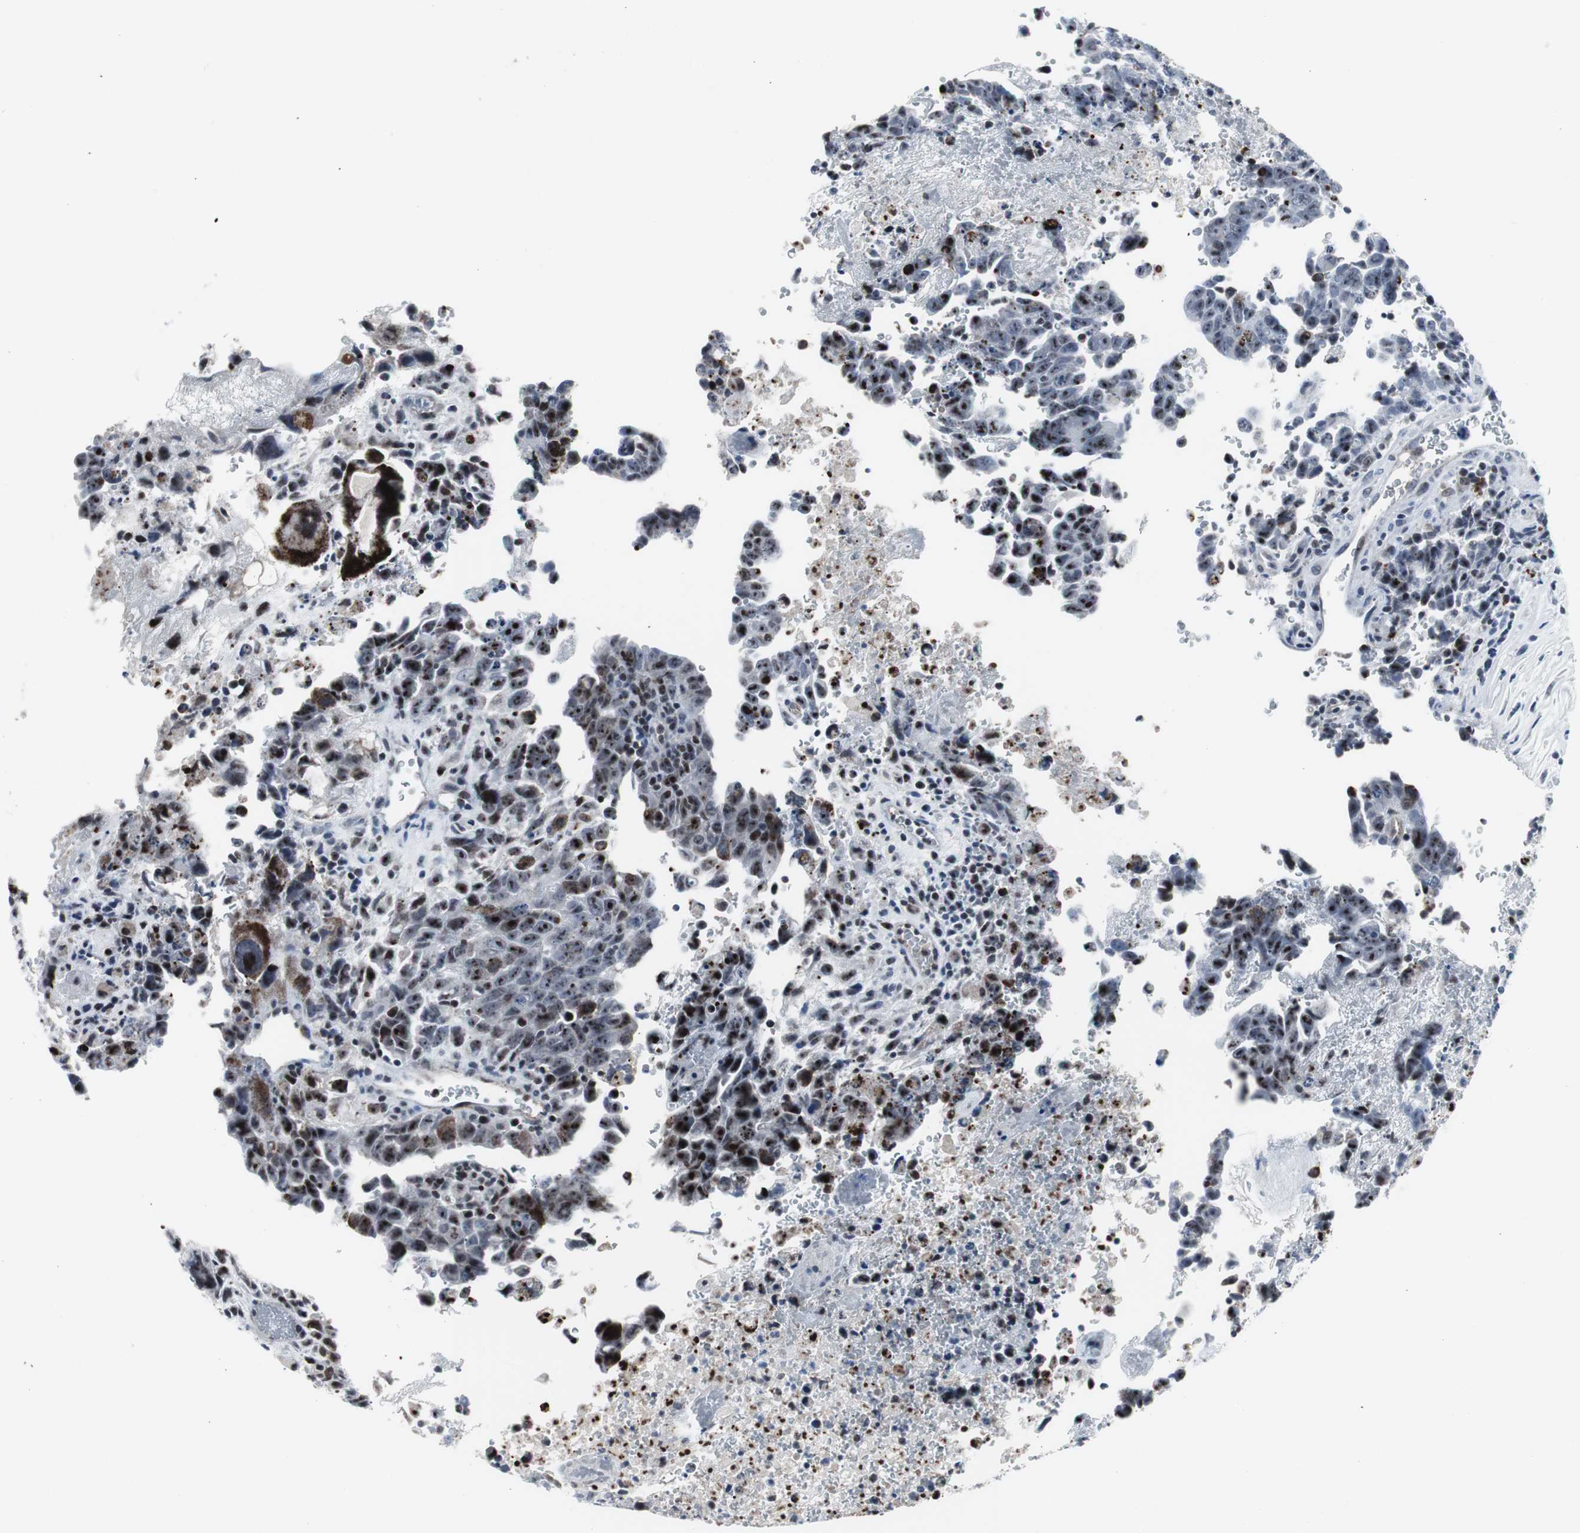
{"staining": {"intensity": "moderate", "quantity": ">75%", "location": "nuclear"}, "tissue": "testis cancer", "cell_type": "Tumor cells", "image_type": "cancer", "snomed": [{"axis": "morphology", "description": "Carcinoma, Embryonal, NOS"}, {"axis": "topography", "description": "Testis"}], "caption": "A brown stain highlights moderate nuclear expression of a protein in human testis embryonal carcinoma tumor cells.", "gene": "DOK1", "patient": {"sex": "male", "age": 28}}